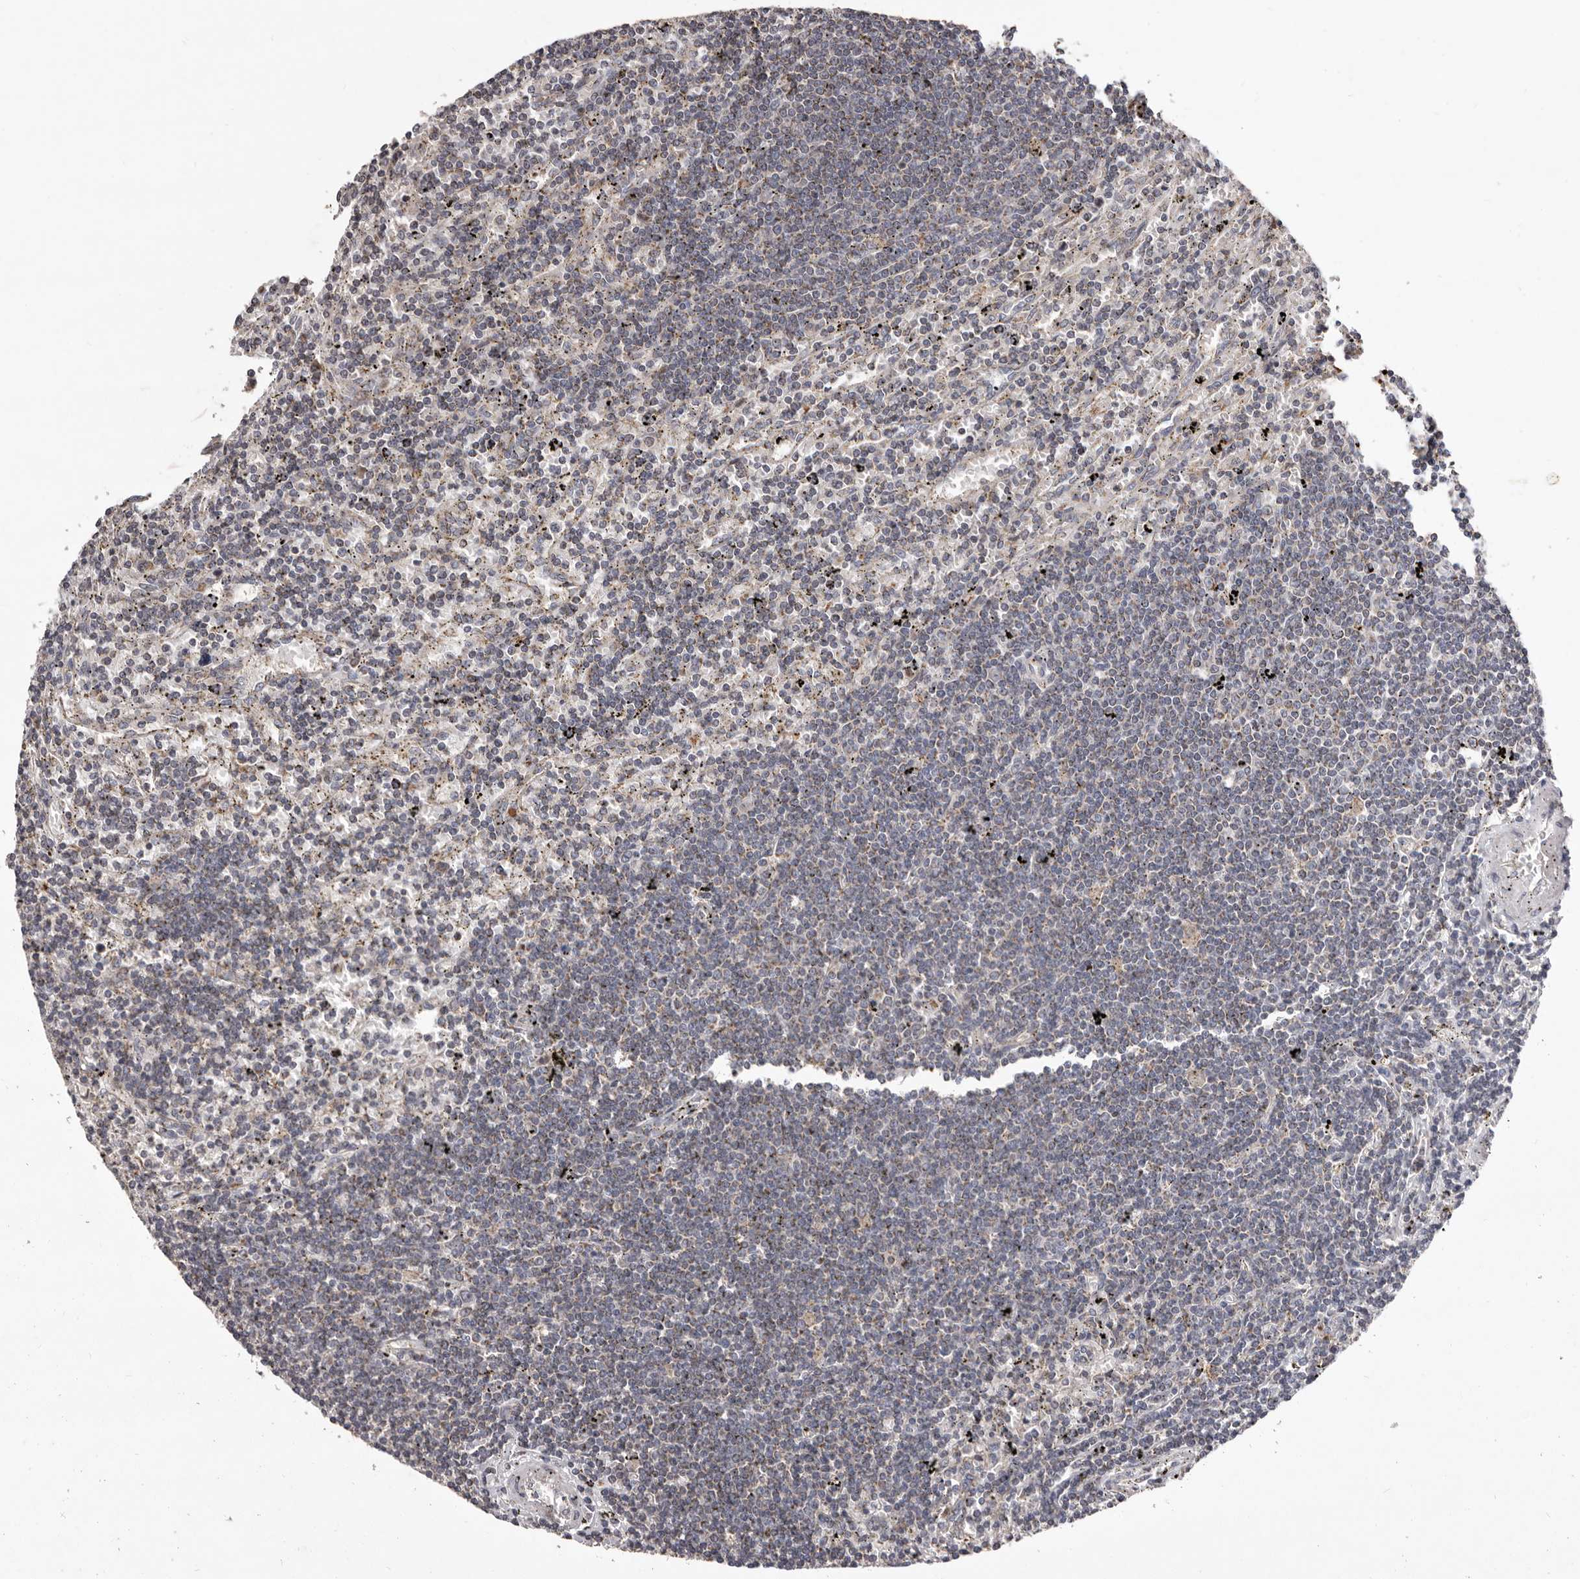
{"staining": {"intensity": "negative", "quantity": "none", "location": "none"}, "tissue": "lymphoma", "cell_type": "Tumor cells", "image_type": "cancer", "snomed": [{"axis": "morphology", "description": "Malignant lymphoma, non-Hodgkin's type, Low grade"}, {"axis": "topography", "description": "Spleen"}], "caption": "Immunohistochemistry photomicrograph of low-grade malignant lymphoma, non-Hodgkin's type stained for a protein (brown), which shows no positivity in tumor cells.", "gene": "CXCL14", "patient": {"sex": "male", "age": 76}}